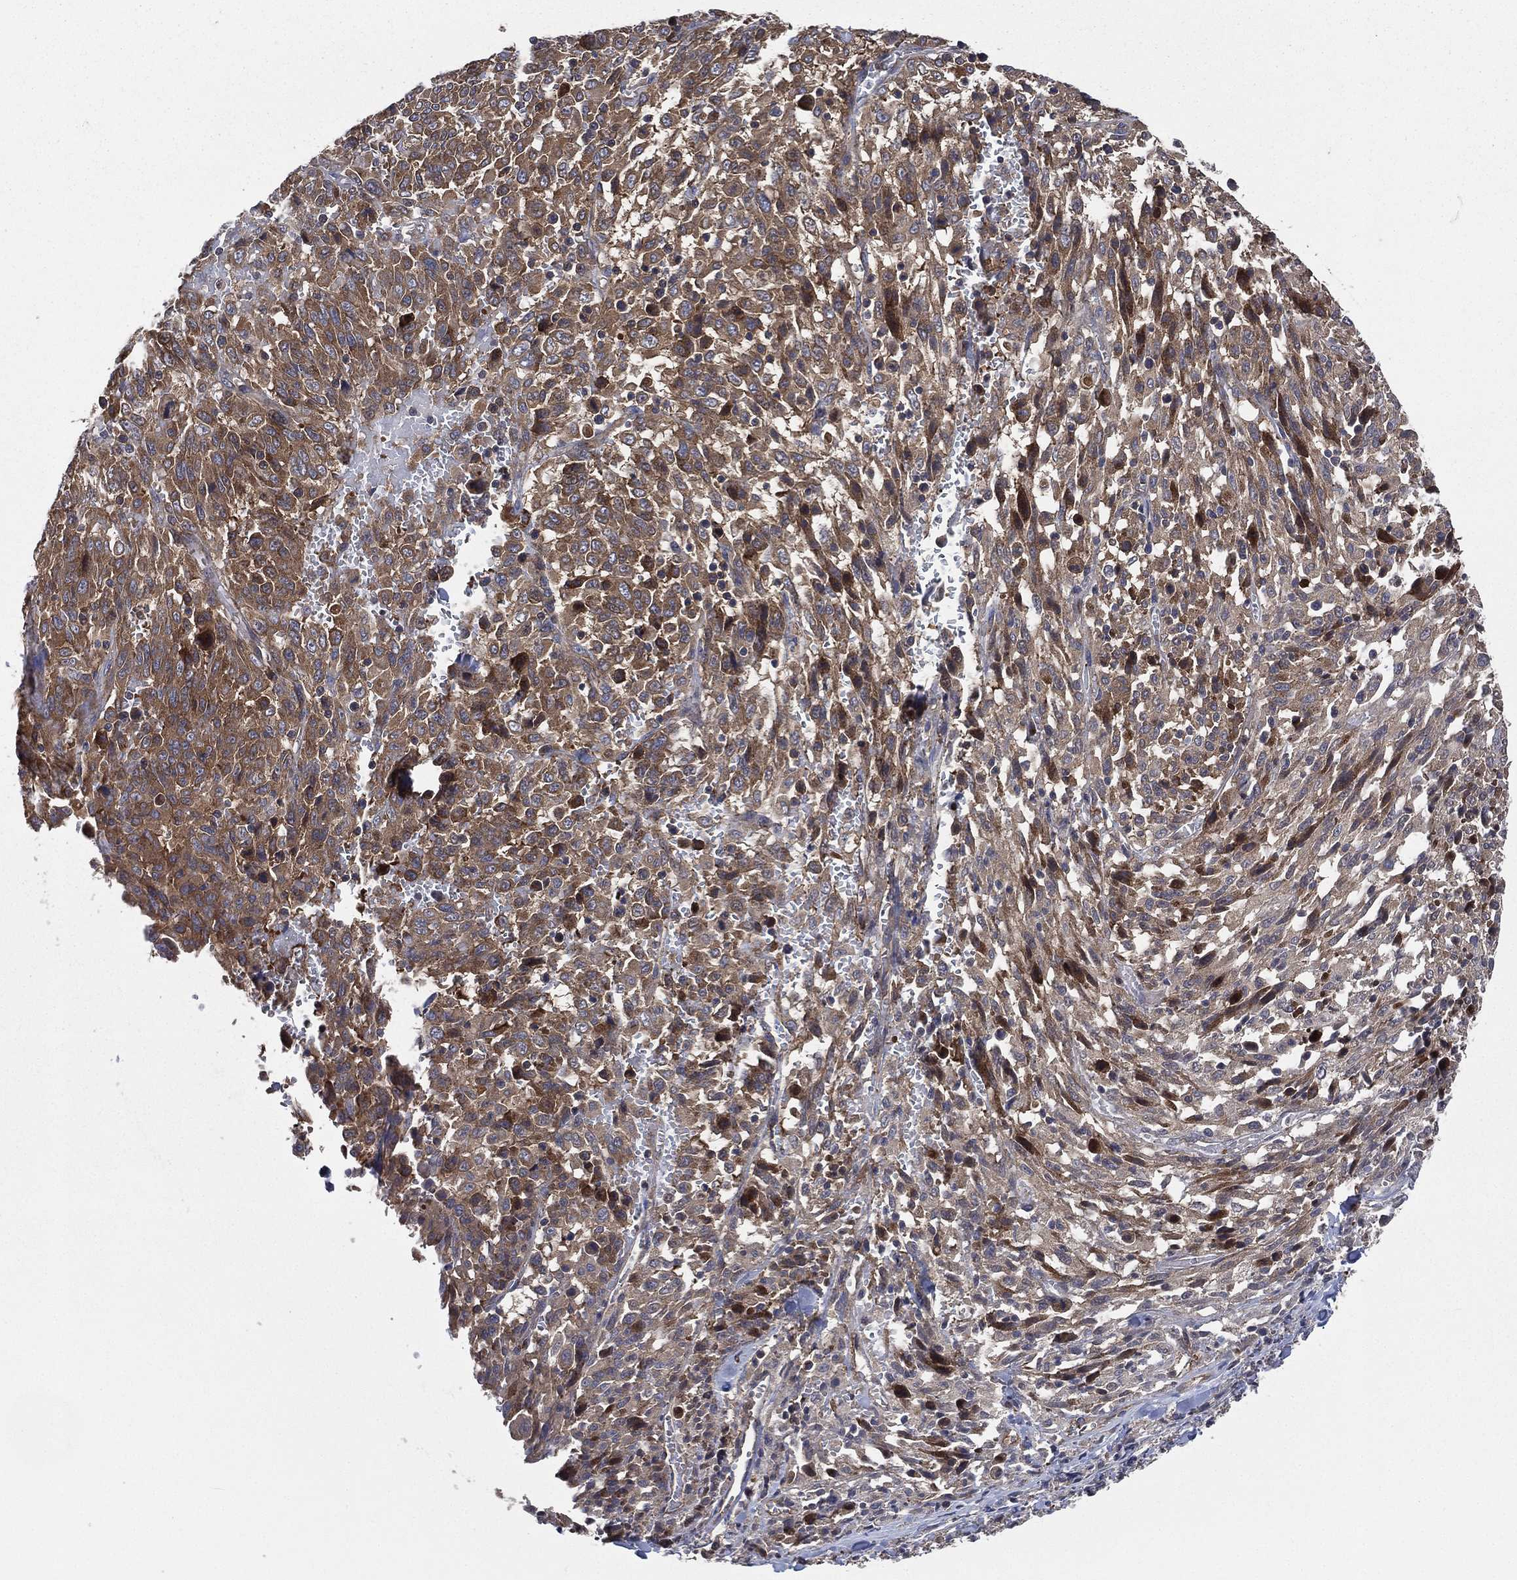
{"staining": {"intensity": "strong", "quantity": "25%-75%", "location": "cytoplasmic/membranous"}, "tissue": "melanoma", "cell_type": "Tumor cells", "image_type": "cancer", "snomed": [{"axis": "morphology", "description": "Malignant melanoma, NOS"}, {"axis": "topography", "description": "Skin"}], "caption": "Strong cytoplasmic/membranous staining is identified in about 25%-75% of tumor cells in malignant melanoma. Ihc stains the protein in brown and the nuclei are stained blue.", "gene": "SMPD3", "patient": {"sex": "female", "age": 91}}